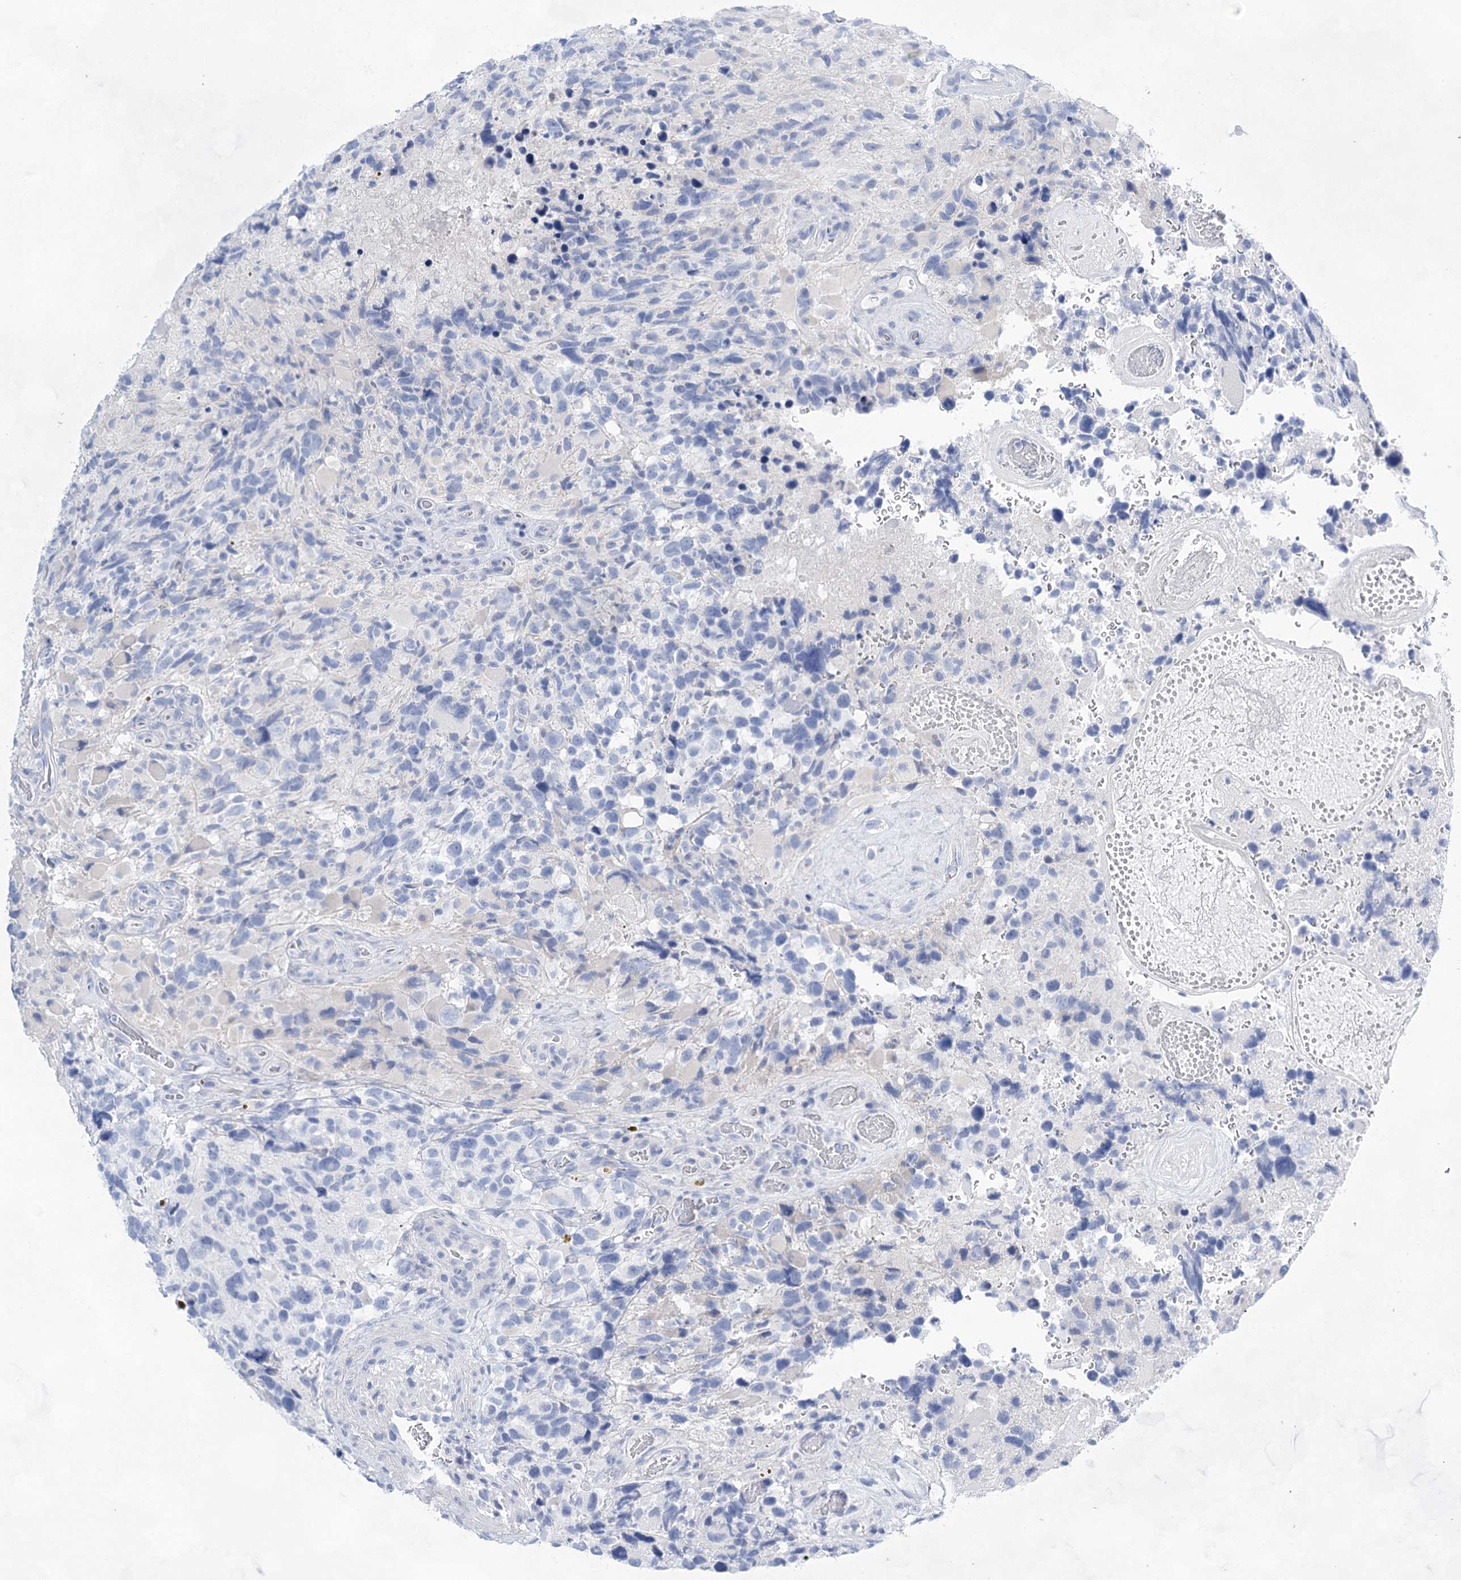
{"staining": {"intensity": "negative", "quantity": "none", "location": "none"}, "tissue": "glioma", "cell_type": "Tumor cells", "image_type": "cancer", "snomed": [{"axis": "morphology", "description": "Glioma, malignant, High grade"}, {"axis": "topography", "description": "Brain"}], "caption": "High magnification brightfield microscopy of malignant high-grade glioma stained with DAB (3,3'-diaminobenzidine) (brown) and counterstained with hematoxylin (blue): tumor cells show no significant expression.", "gene": "LALBA", "patient": {"sex": "male", "age": 69}}